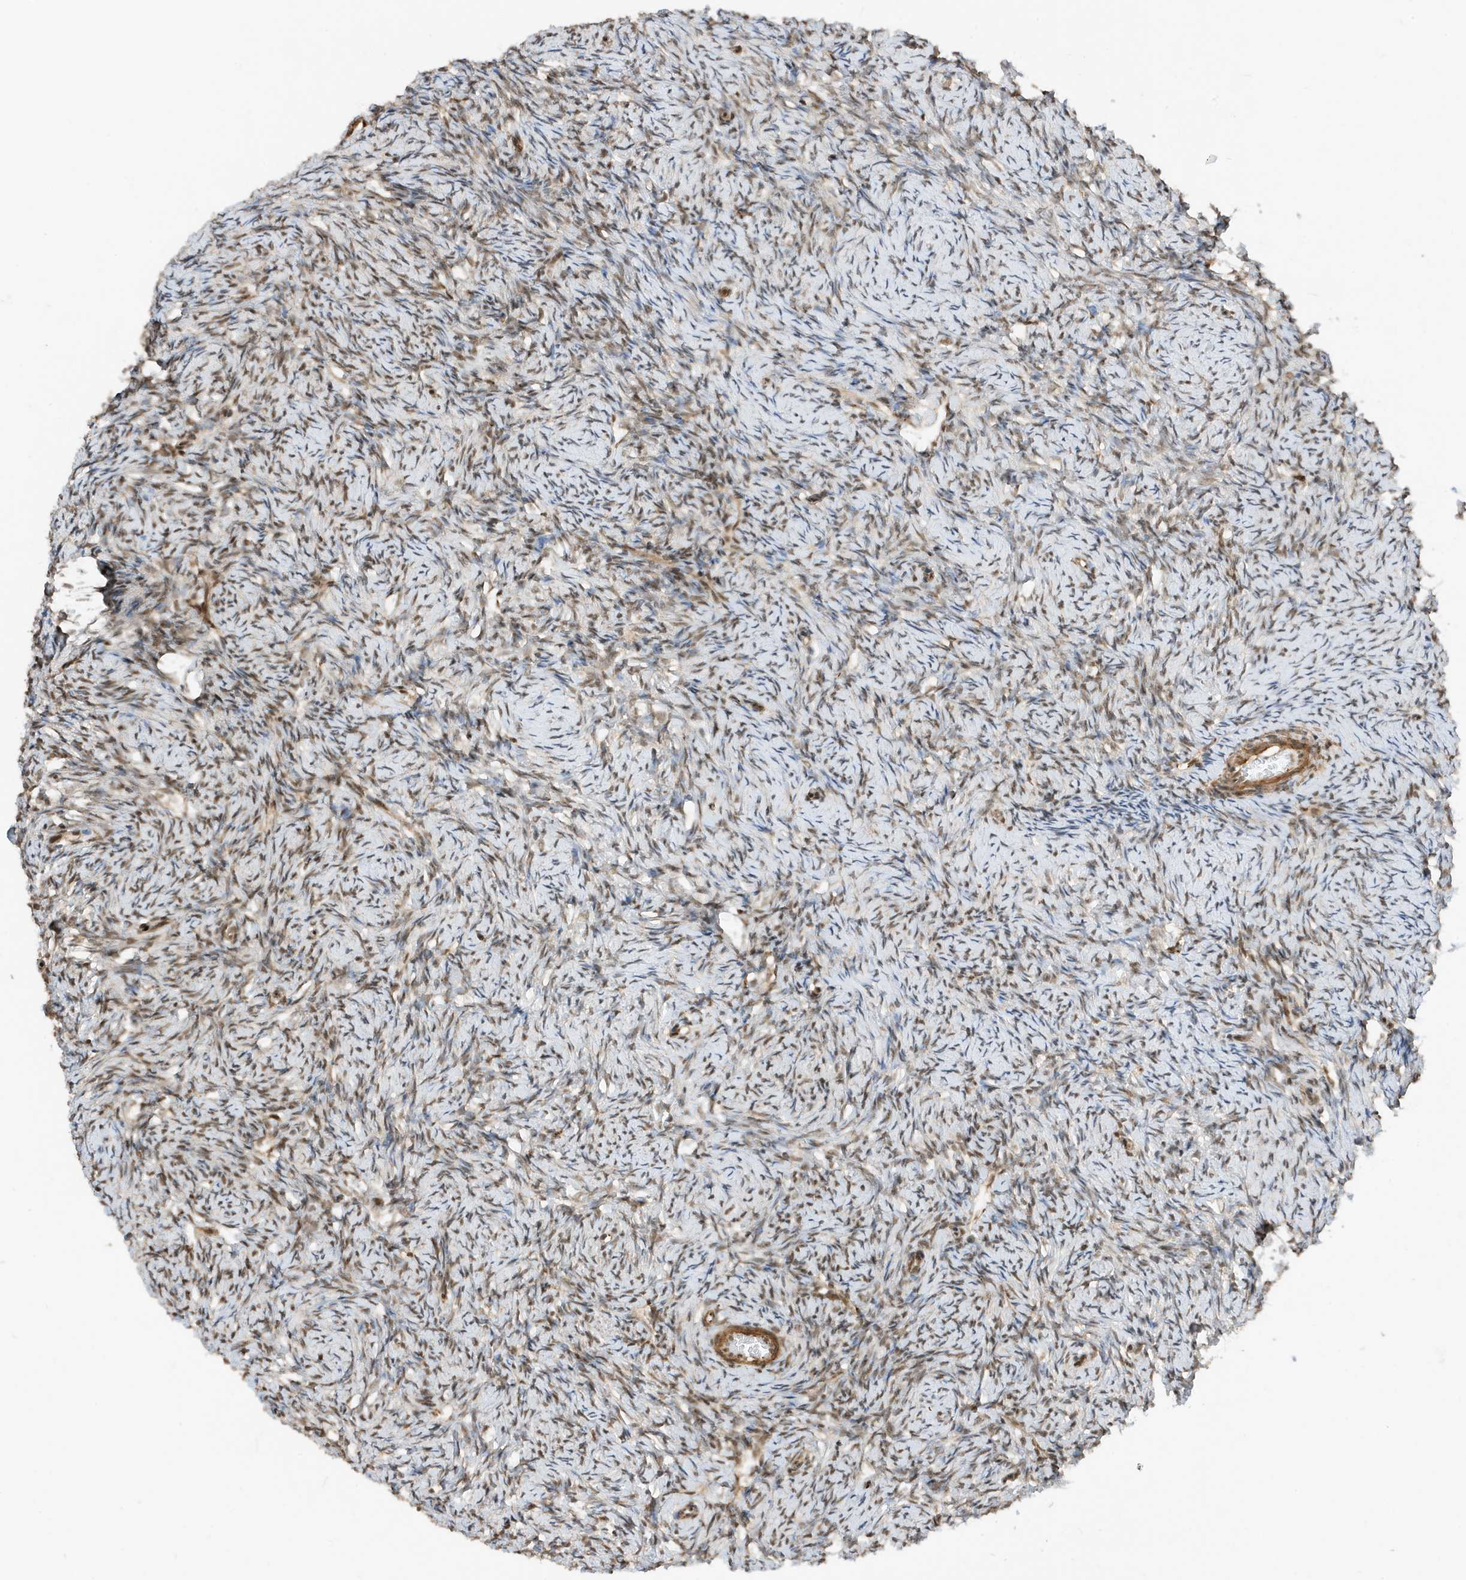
{"staining": {"intensity": "weak", "quantity": "25%-75%", "location": "nuclear"}, "tissue": "ovary", "cell_type": "Ovarian stroma cells", "image_type": "normal", "snomed": [{"axis": "morphology", "description": "Normal tissue, NOS"}, {"axis": "morphology", "description": "Cyst, NOS"}, {"axis": "topography", "description": "Ovary"}], "caption": "Protein analysis of unremarkable ovary shows weak nuclear positivity in about 25%-75% of ovarian stroma cells.", "gene": "MAST3", "patient": {"sex": "female", "age": 33}}